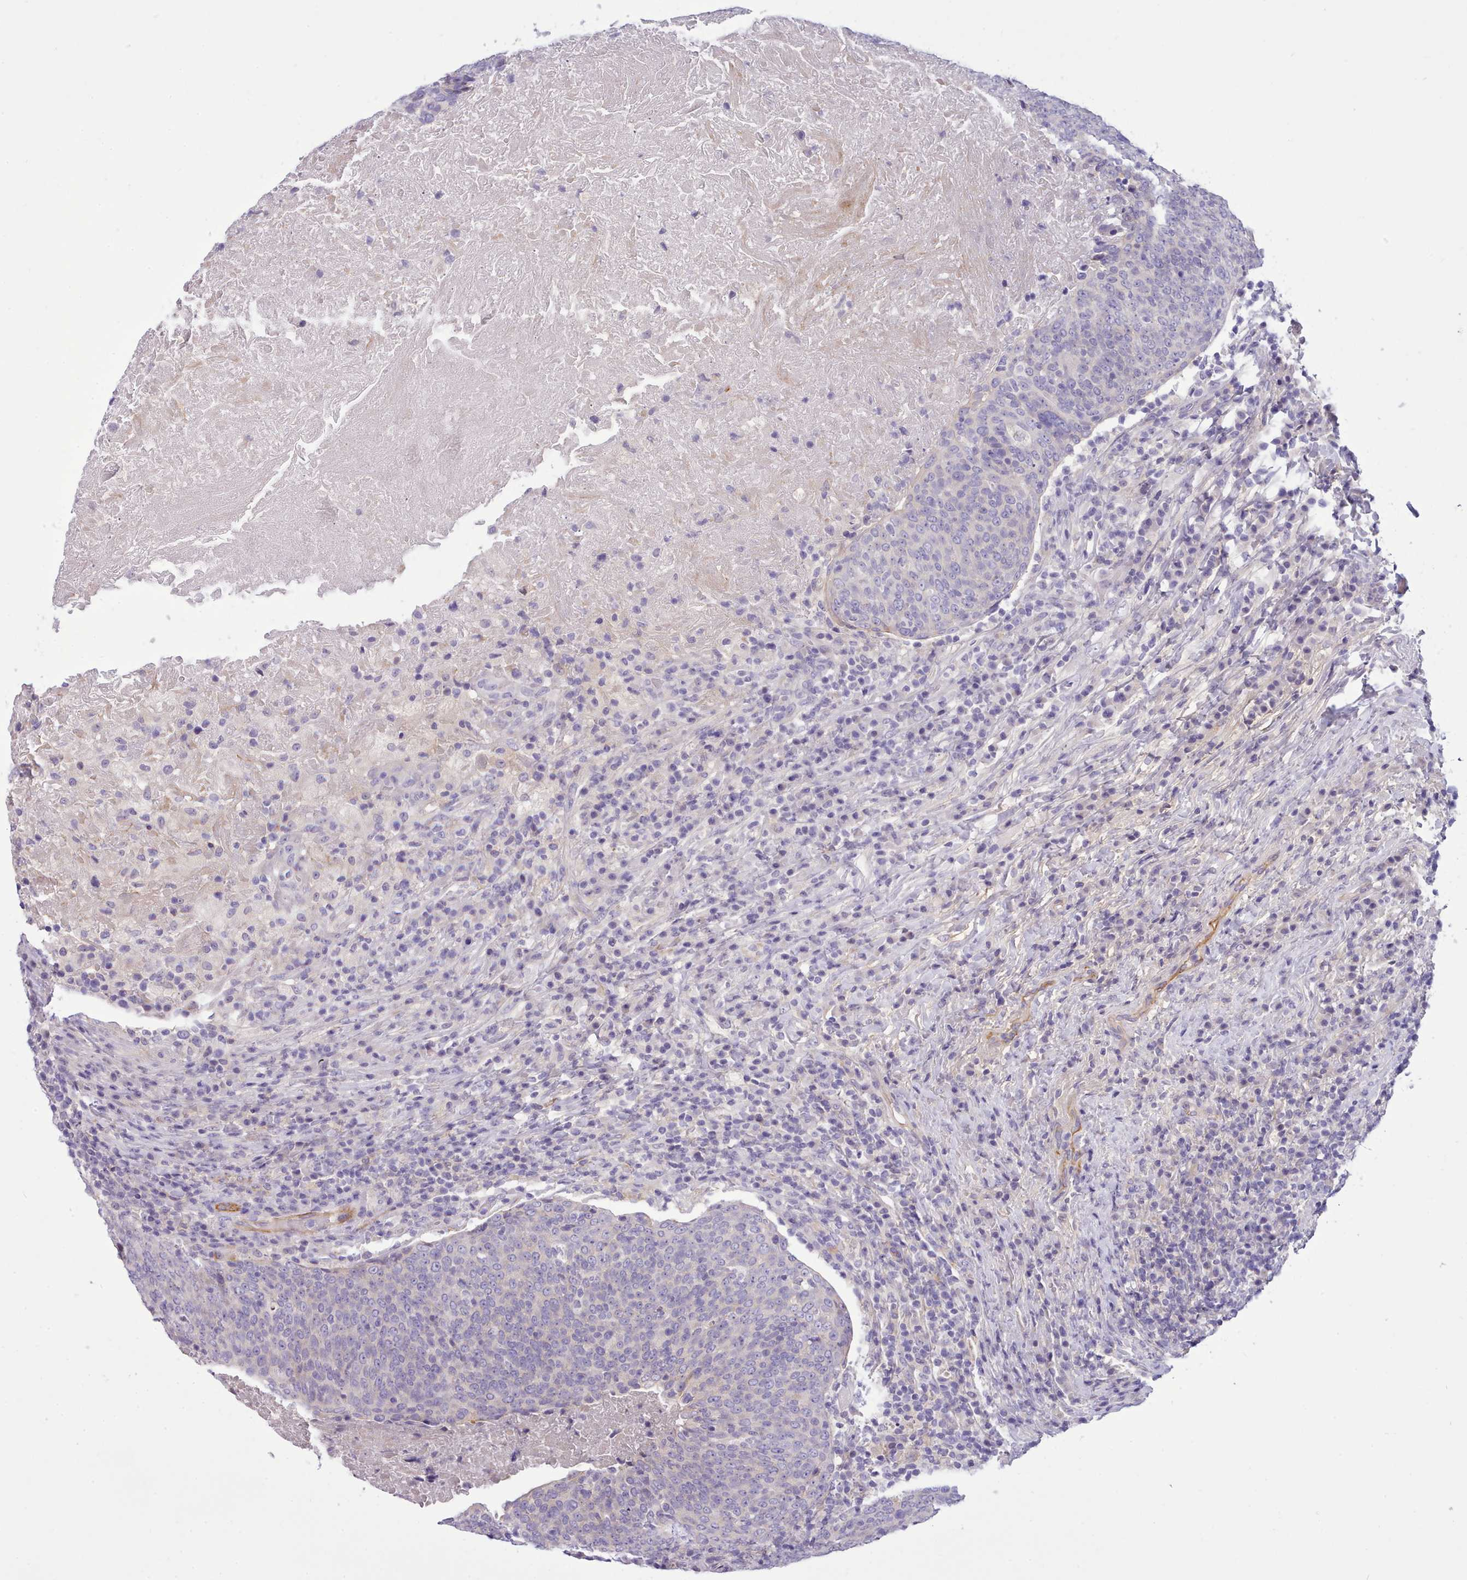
{"staining": {"intensity": "negative", "quantity": "none", "location": "none"}, "tissue": "head and neck cancer", "cell_type": "Tumor cells", "image_type": "cancer", "snomed": [{"axis": "morphology", "description": "Squamous cell carcinoma, NOS"}, {"axis": "morphology", "description": "Squamous cell carcinoma, metastatic, NOS"}, {"axis": "topography", "description": "Lymph node"}, {"axis": "topography", "description": "Head-Neck"}], "caption": "Head and neck cancer was stained to show a protein in brown. There is no significant expression in tumor cells.", "gene": "CYP2A13", "patient": {"sex": "male", "age": 62}}